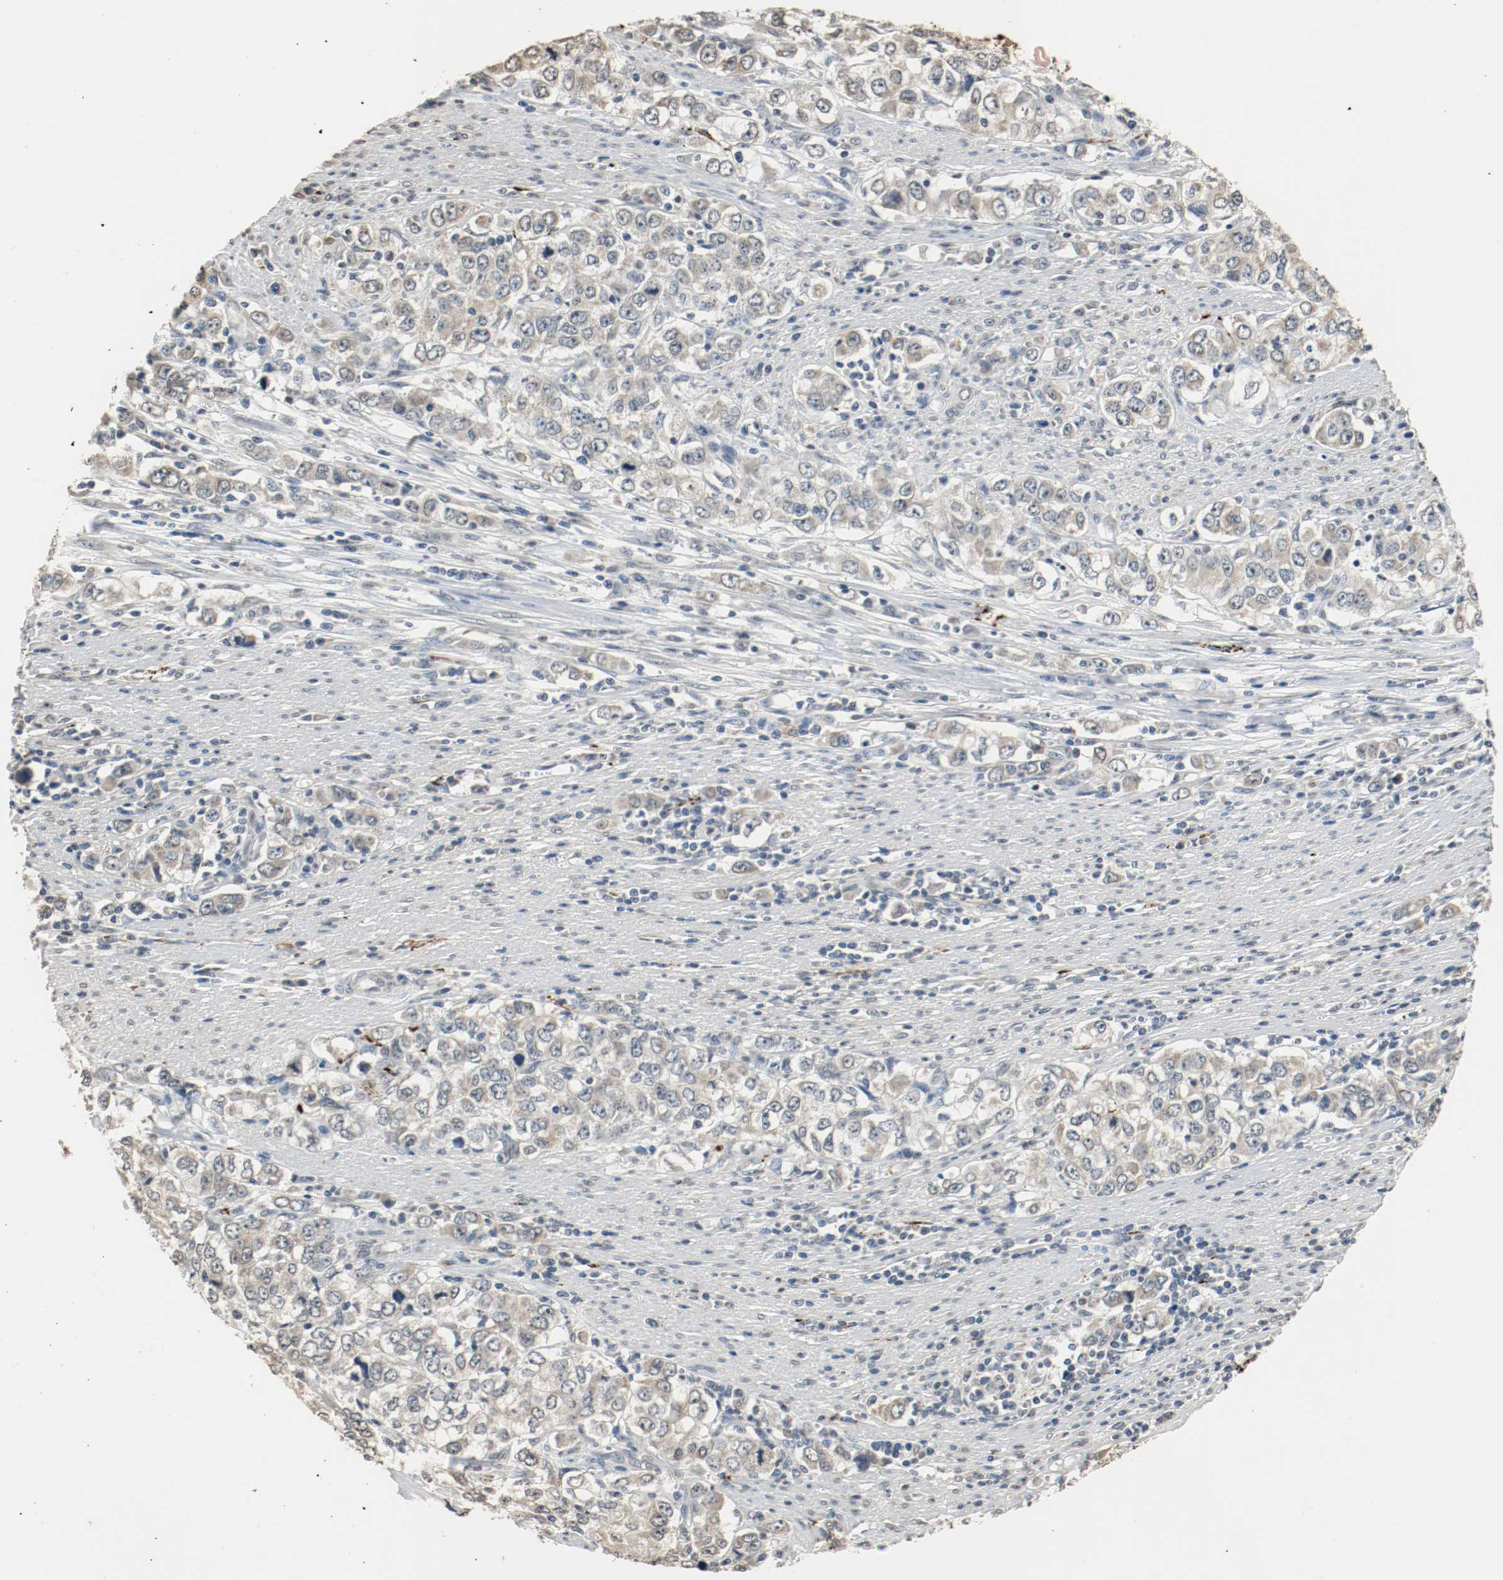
{"staining": {"intensity": "weak", "quantity": "25%-75%", "location": "cytoplasmic/membranous"}, "tissue": "stomach cancer", "cell_type": "Tumor cells", "image_type": "cancer", "snomed": [{"axis": "morphology", "description": "Adenocarcinoma, NOS"}, {"axis": "topography", "description": "Stomach, lower"}], "caption": "Protein staining shows weak cytoplasmic/membranous staining in about 25%-75% of tumor cells in stomach cancer.", "gene": "RTN4", "patient": {"sex": "female", "age": 72}}